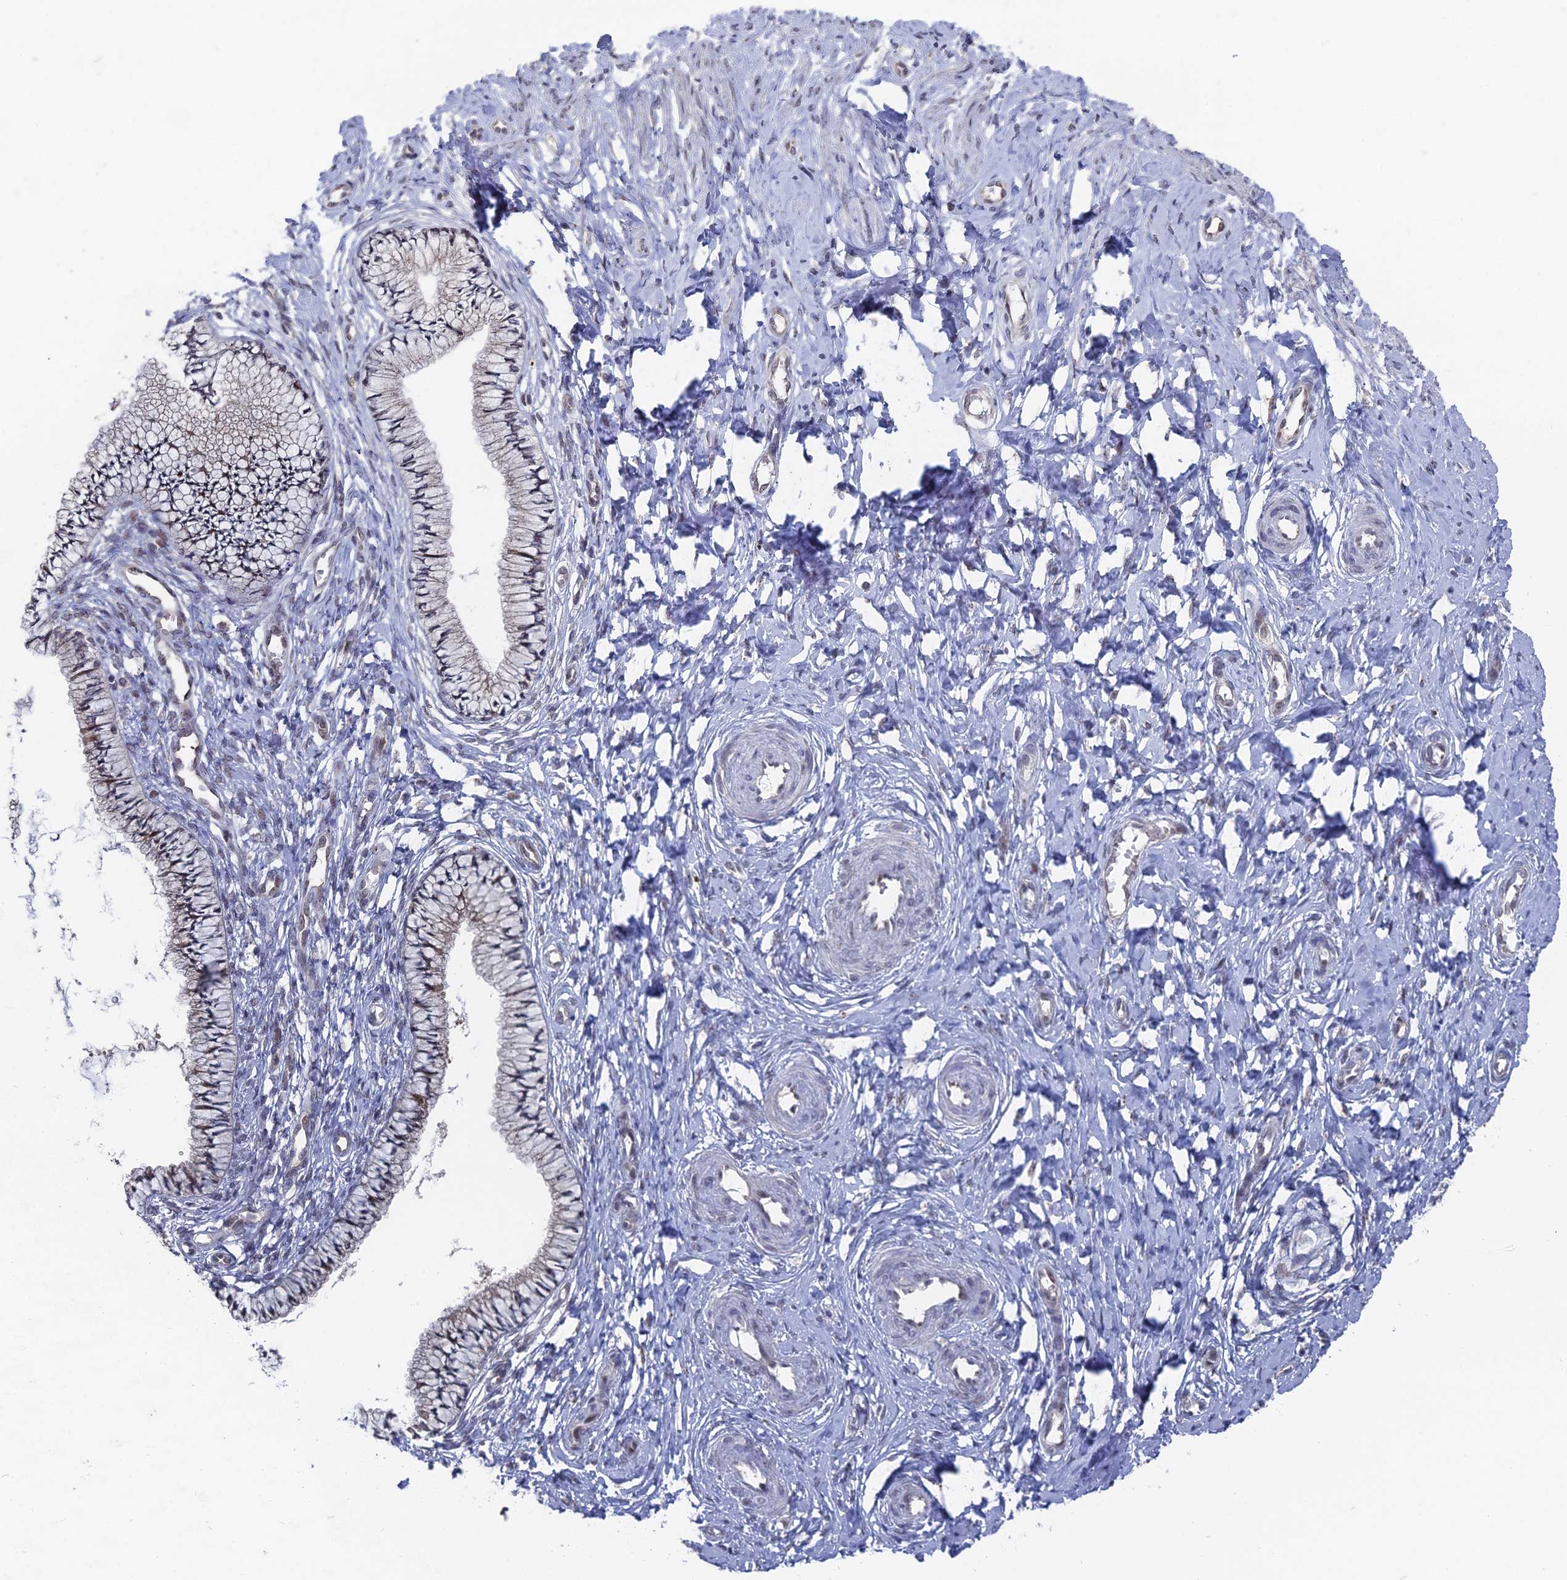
{"staining": {"intensity": "moderate", "quantity": "25%-75%", "location": "cytoplasmic/membranous,nuclear"}, "tissue": "cervix", "cell_type": "Glandular cells", "image_type": "normal", "snomed": [{"axis": "morphology", "description": "Normal tissue, NOS"}, {"axis": "topography", "description": "Cervix"}], "caption": "Cervix stained with a brown dye demonstrates moderate cytoplasmic/membranous,nuclear positive positivity in approximately 25%-75% of glandular cells.", "gene": "FHIP2A", "patient": {"sex": "female", "age": 36}}